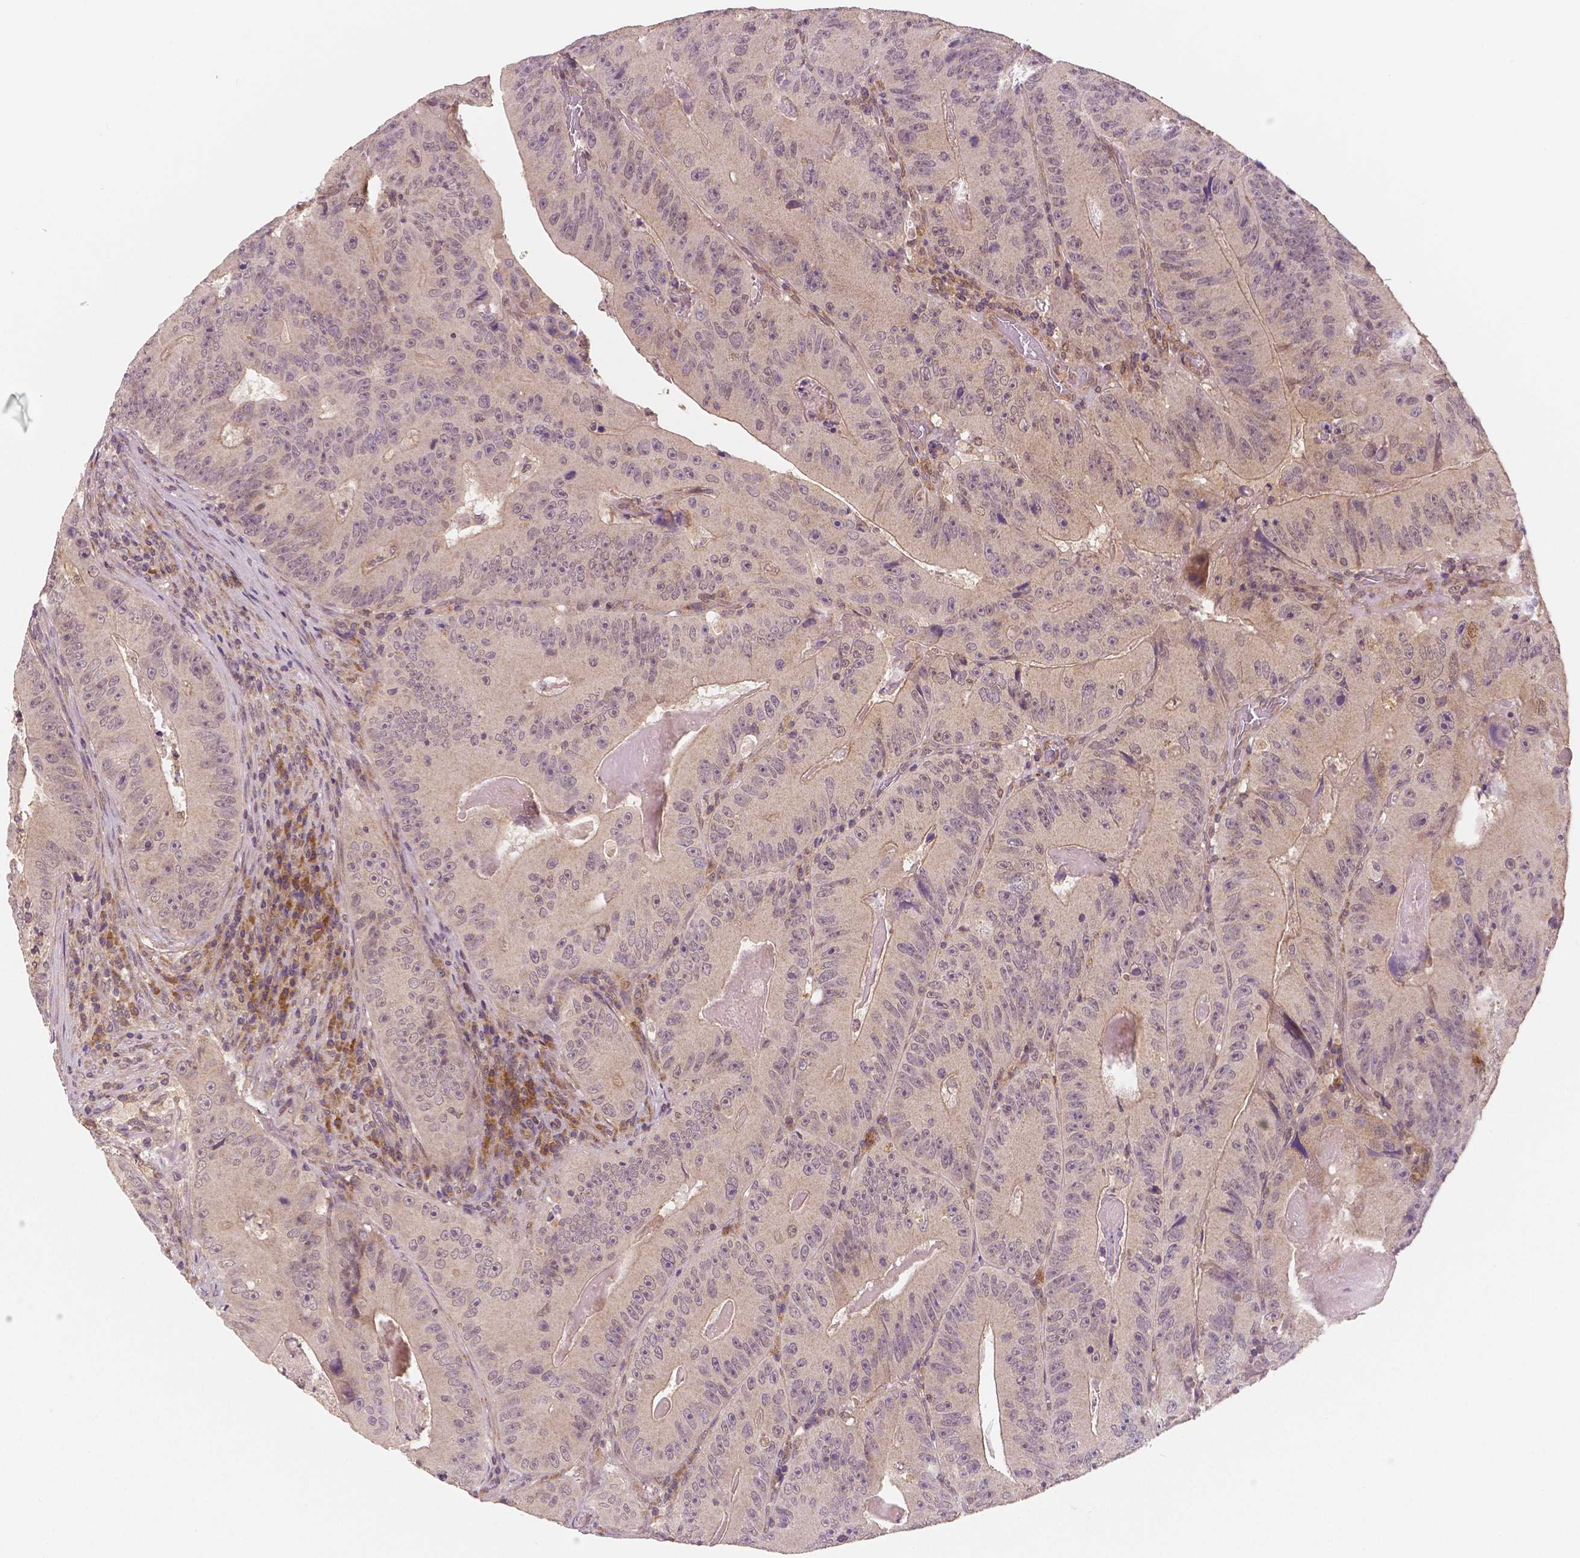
{"staining": {"intensity": "weak", "quantity": ">75%", "location": "cytoplasmic/membranous,nuclear"}, "tissue": "colorectal cancer", "cell_type": "Tumor cells", "image_type": "cancer", "snomed": [{"axis": "morphology", "description": "Adenocarcinoma, NOS"}, {"axis": "topography", "description": "Colon"}], "caption": "Immunohistochemical staining of human adenocarcinoma (colorectal) demonstrates weak cytoplasmic/membranous and nuclear protein positivity in about >75% of tumor cells.", "gene": "STAT3", "patient": {"sex": "female", "age": 86}}